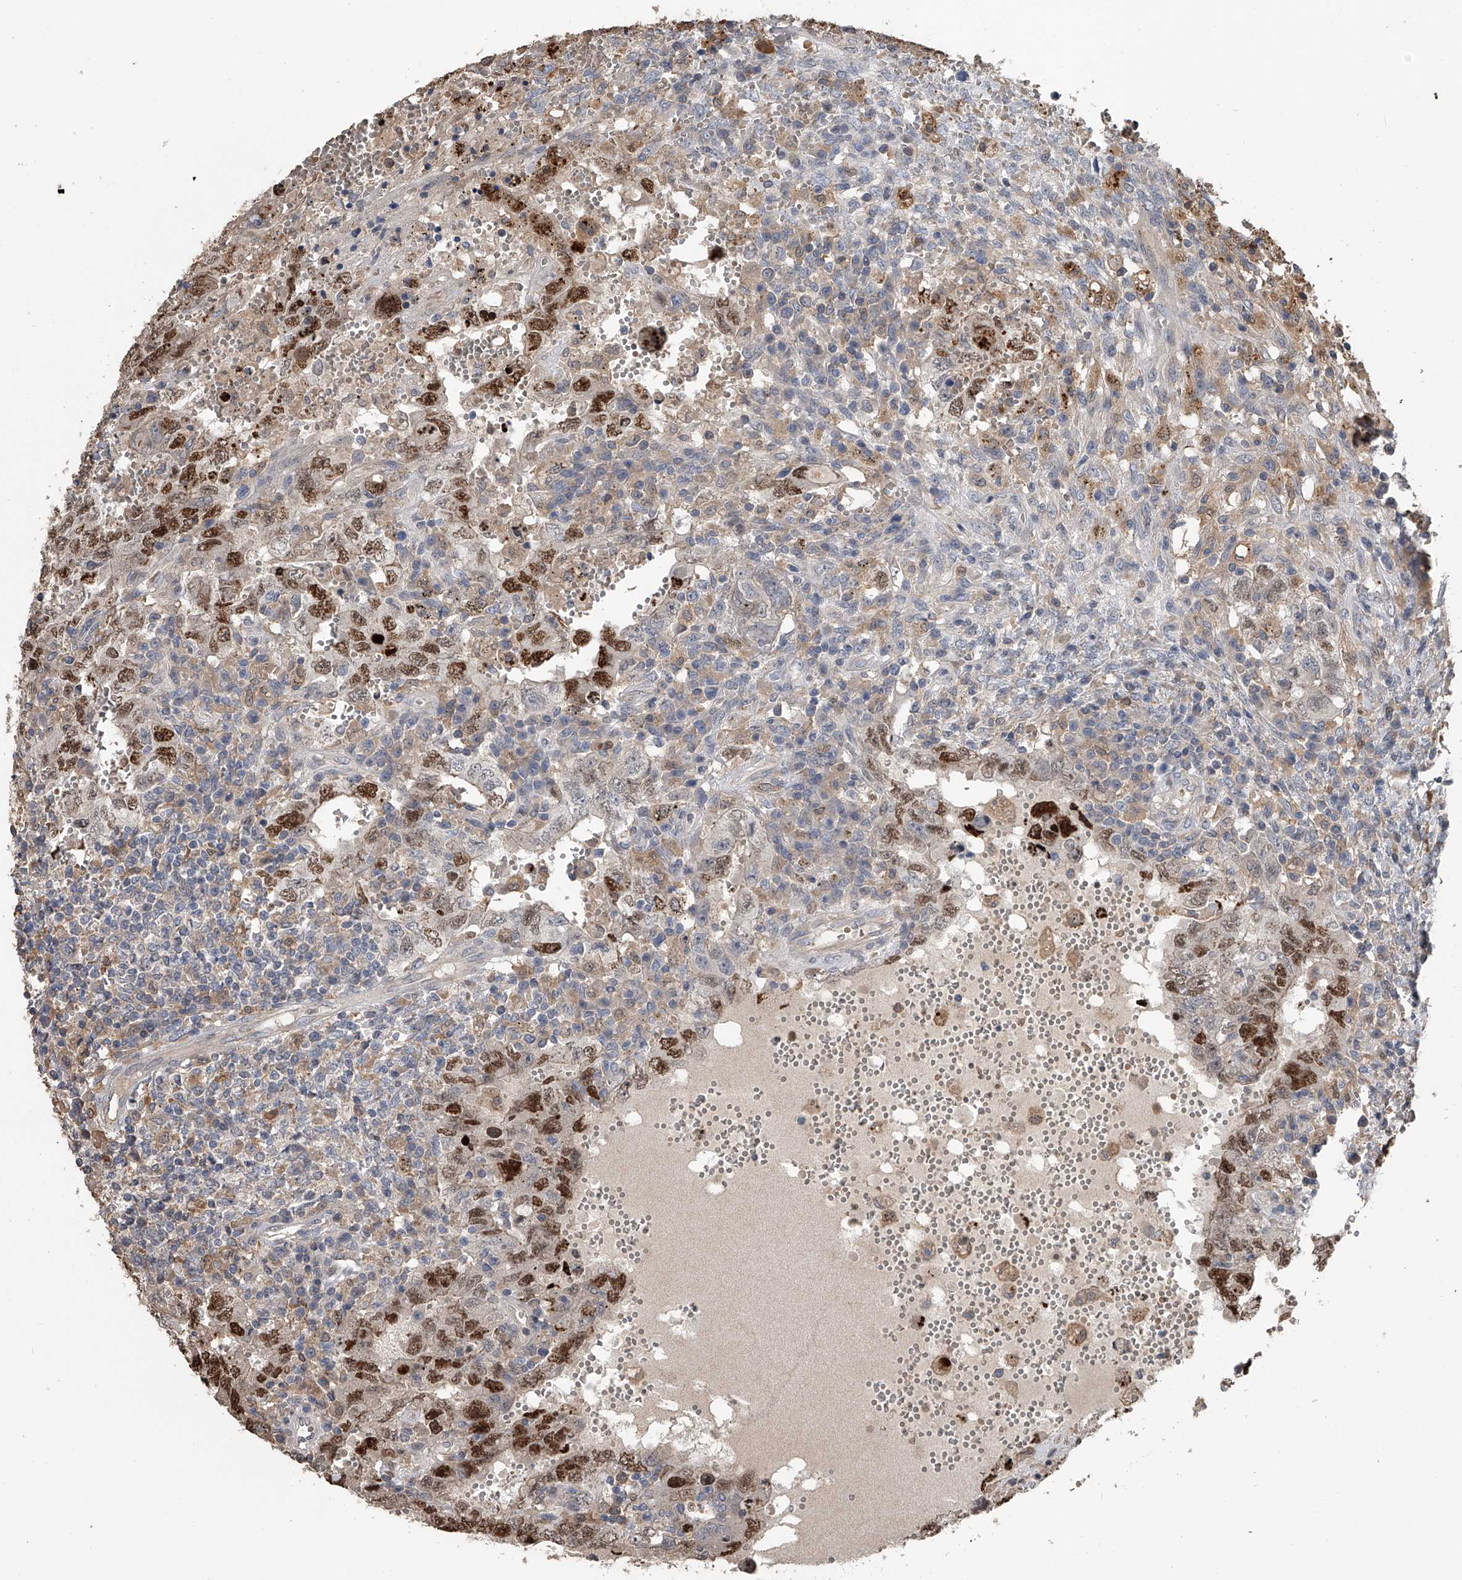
{"staining": {"intensity": "moderate", "quantity": ">75%", "location": "nuclear"}, "tissue": "testis cancer", "cell_type": "Tumor cells", "image_type": "cancer", "snomed": [{"axis": "morphology", "description": "Carcinoma, Embryonal, NOS"}, {"axis": "topography", "description": "Testis"}], "caption": "Tumor cells show medium levels of moderate nuclear expression in about >75% of cells in human testis embryonal carcinoma. The protein of interest is shown in brown color, while the nuclei are stained blue.", "gene": "DOCK9", "patient": {"sex": "male", "age": 26}}